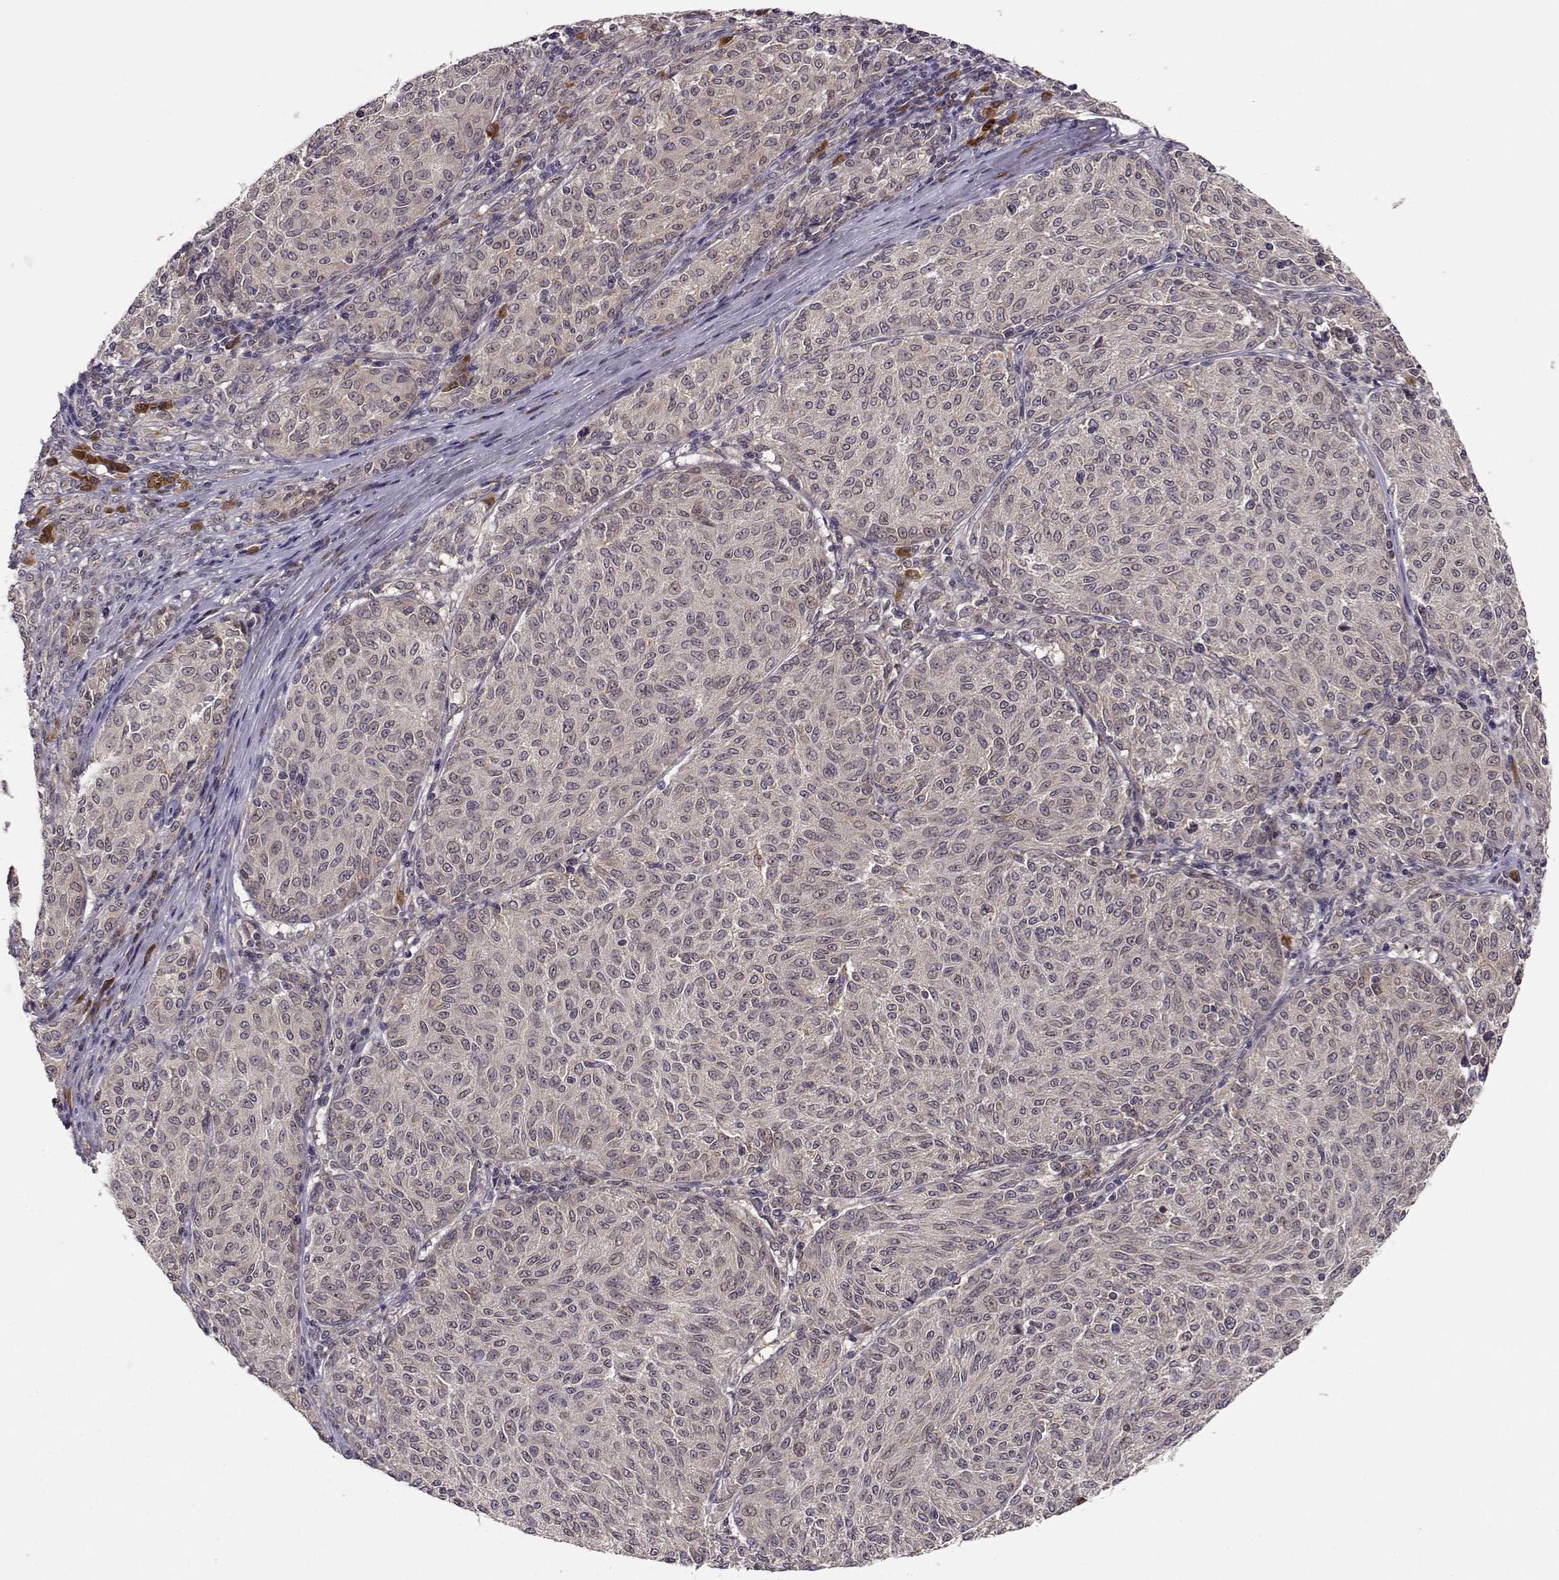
{"staining": {"intensity": "negative", "quantity": "none", "location": "none"}, "tissue": "melanoma", "cell_type": "Tumor cells", "image_type": "cancer", "snomed": [{"axis": "morphology", "description": "Malignant melanoma, NOS"}, {"axis": "topography", "description": "Skin"}], "caption": "This is an immunohistochemistry (IHC) photomicrograph of human malignant melanoma. There is no expression in tumor cells.", "gene": "ERGIC2", "patient": {"sex": "female", "age": 72}}